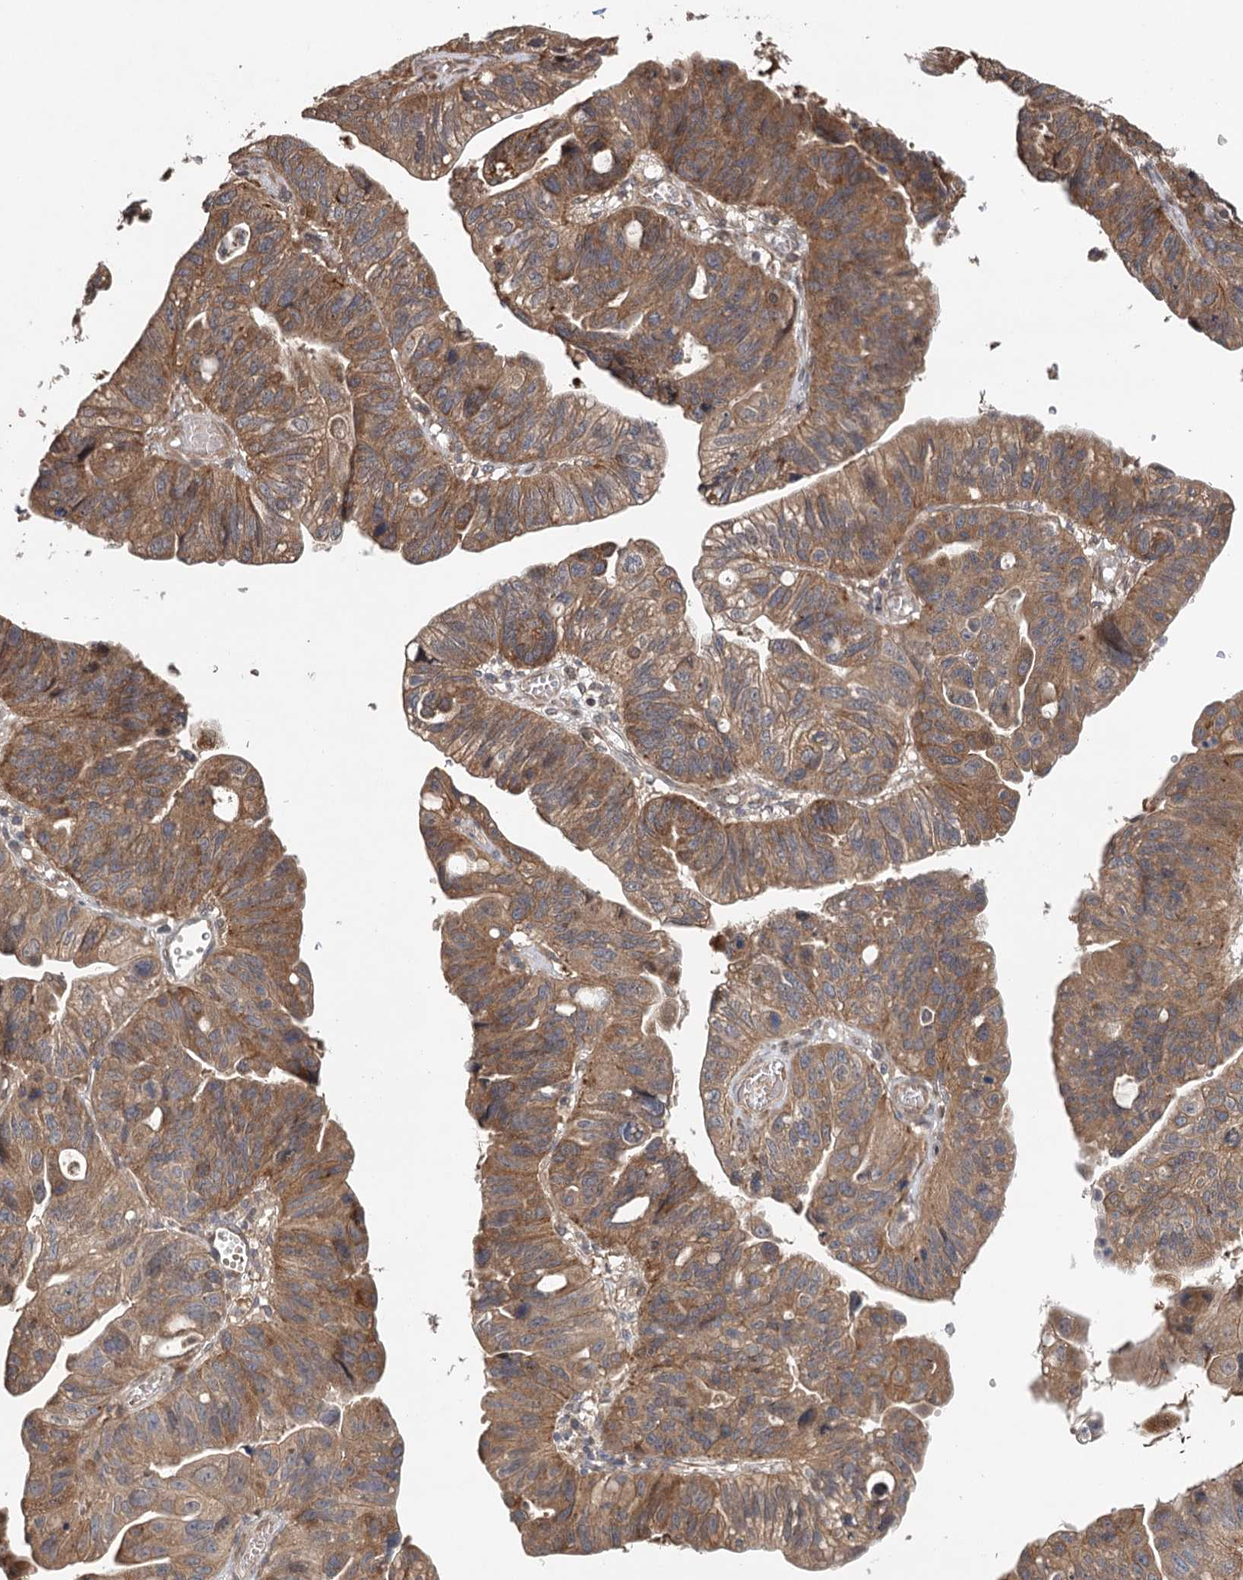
{"staining": {"intensity": "moderate", "quantity": ">75%", "location": "cytoplasmic/membranous"}, "tissue": "stomach cancer", "cell_type": "Tumor cells", "image_type": "cancer", "snomed": [{"axis": "morphology", "description": "Adenocarcinoma, NOS"}, {"axis": "topography", "description": "Stomach"}], "caption": "DAB immunohistochemical staining of stomach cancer (adenocarcinoma) shows moderate cytoplasmic/membranous protein staining in approximately >75% of tumor cells. (Stains: DAB in brown, nuclei in blue, Microscopy: brightfield microscopy at high magnification).", "gene": "LSS", "patient": {"sex": "male", "age": 59}}